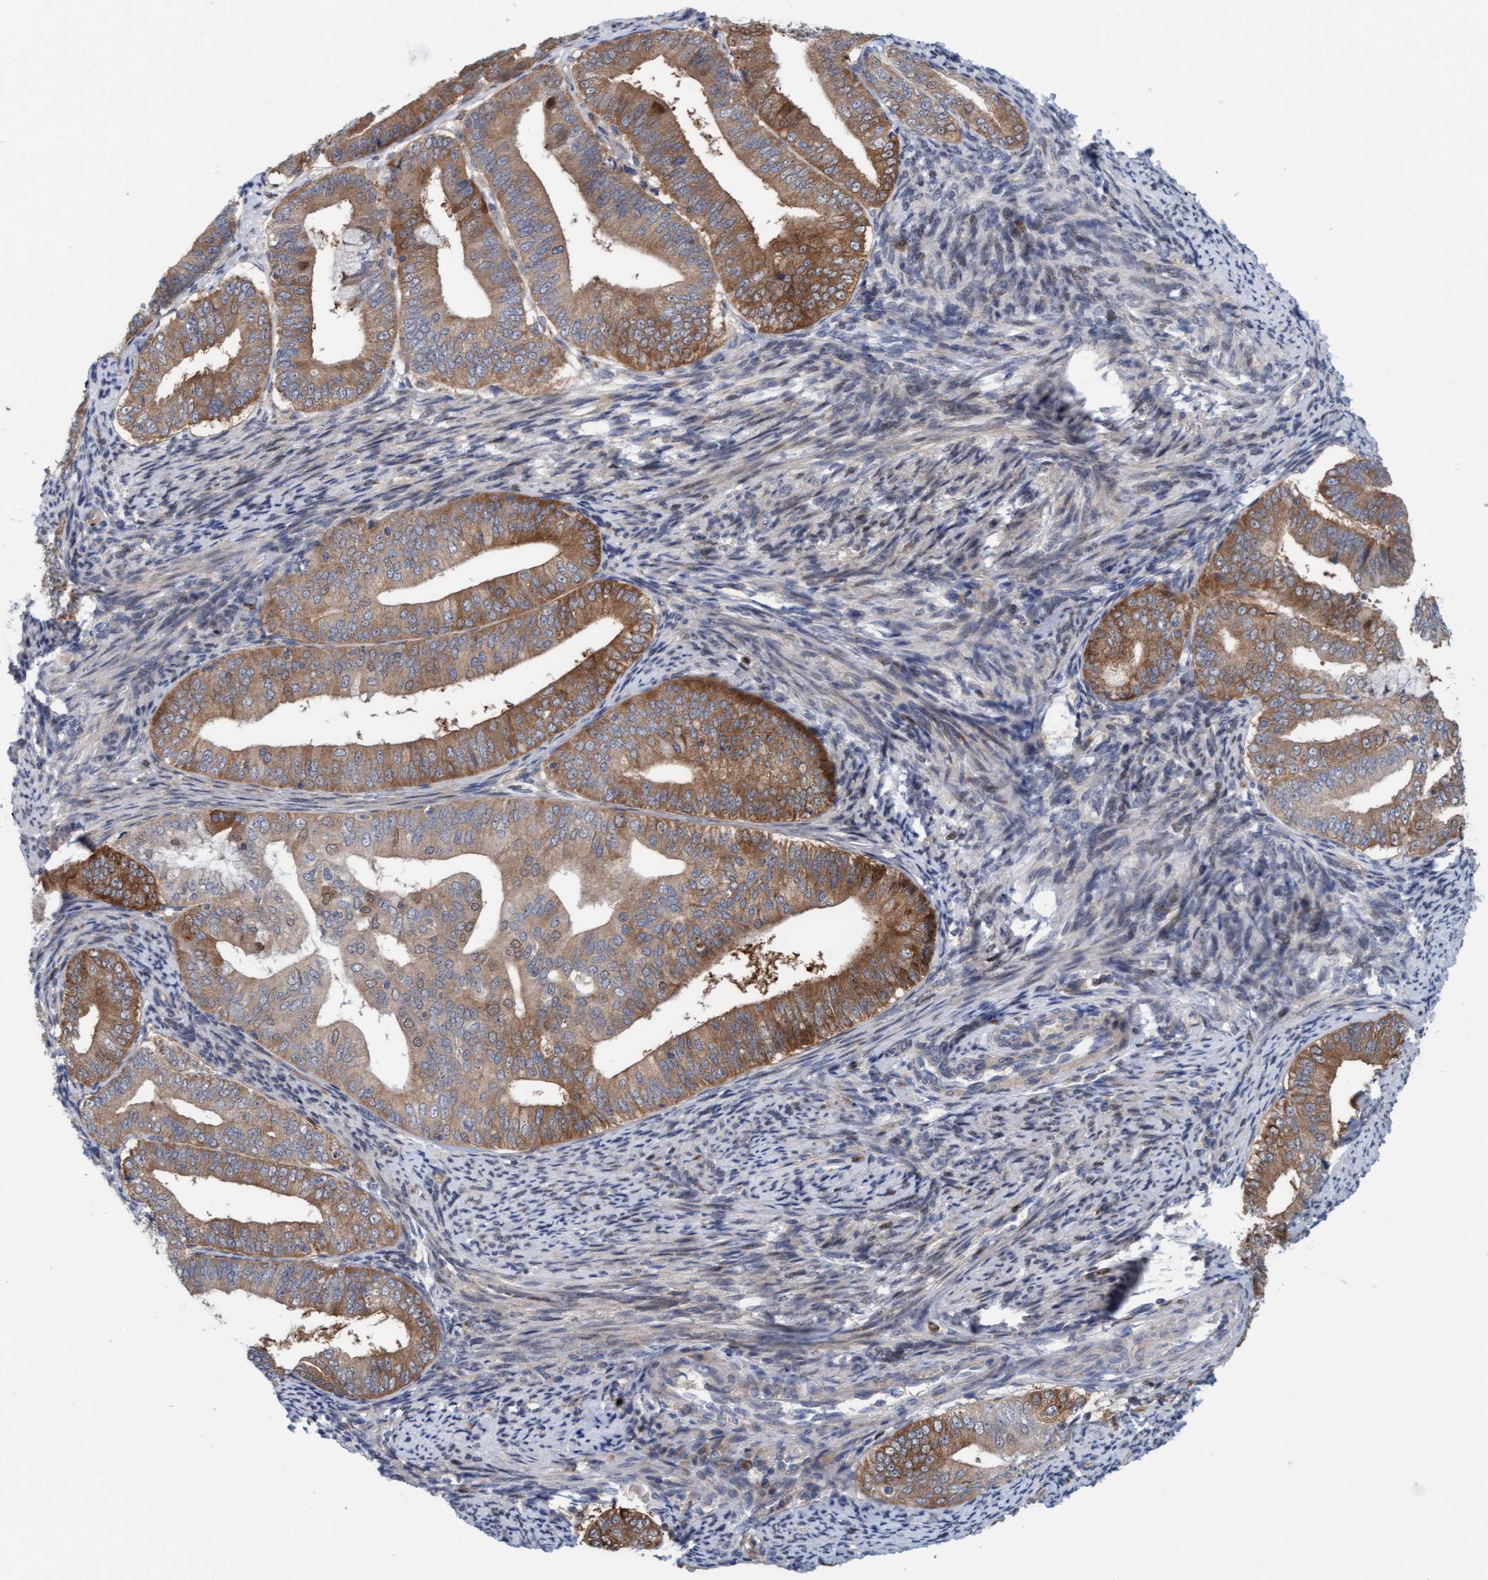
{"staining": {"intensity": "moderate", "quantity": "25%-75%", "location": "cytoplasmic/membranous,nuclear"}, "tissue": "endometrial cancer", "cell_type": "Tumor cells", "image_type": "cancer", "snomed": [{"axis": "morphology", "description": "Adenocarcinoma, NOS"}, {"axis": "topography", "description": "Endometrium"}], "caption": "Human endometrial cancer stained for a protein (brown) exhibits moderate cytoplasmic/membranous and nuclear positive staining in approximately 25%-75% of tumor cells.", "gene": "KLHL25", "patient": {"sex": "female", "age": 63}}